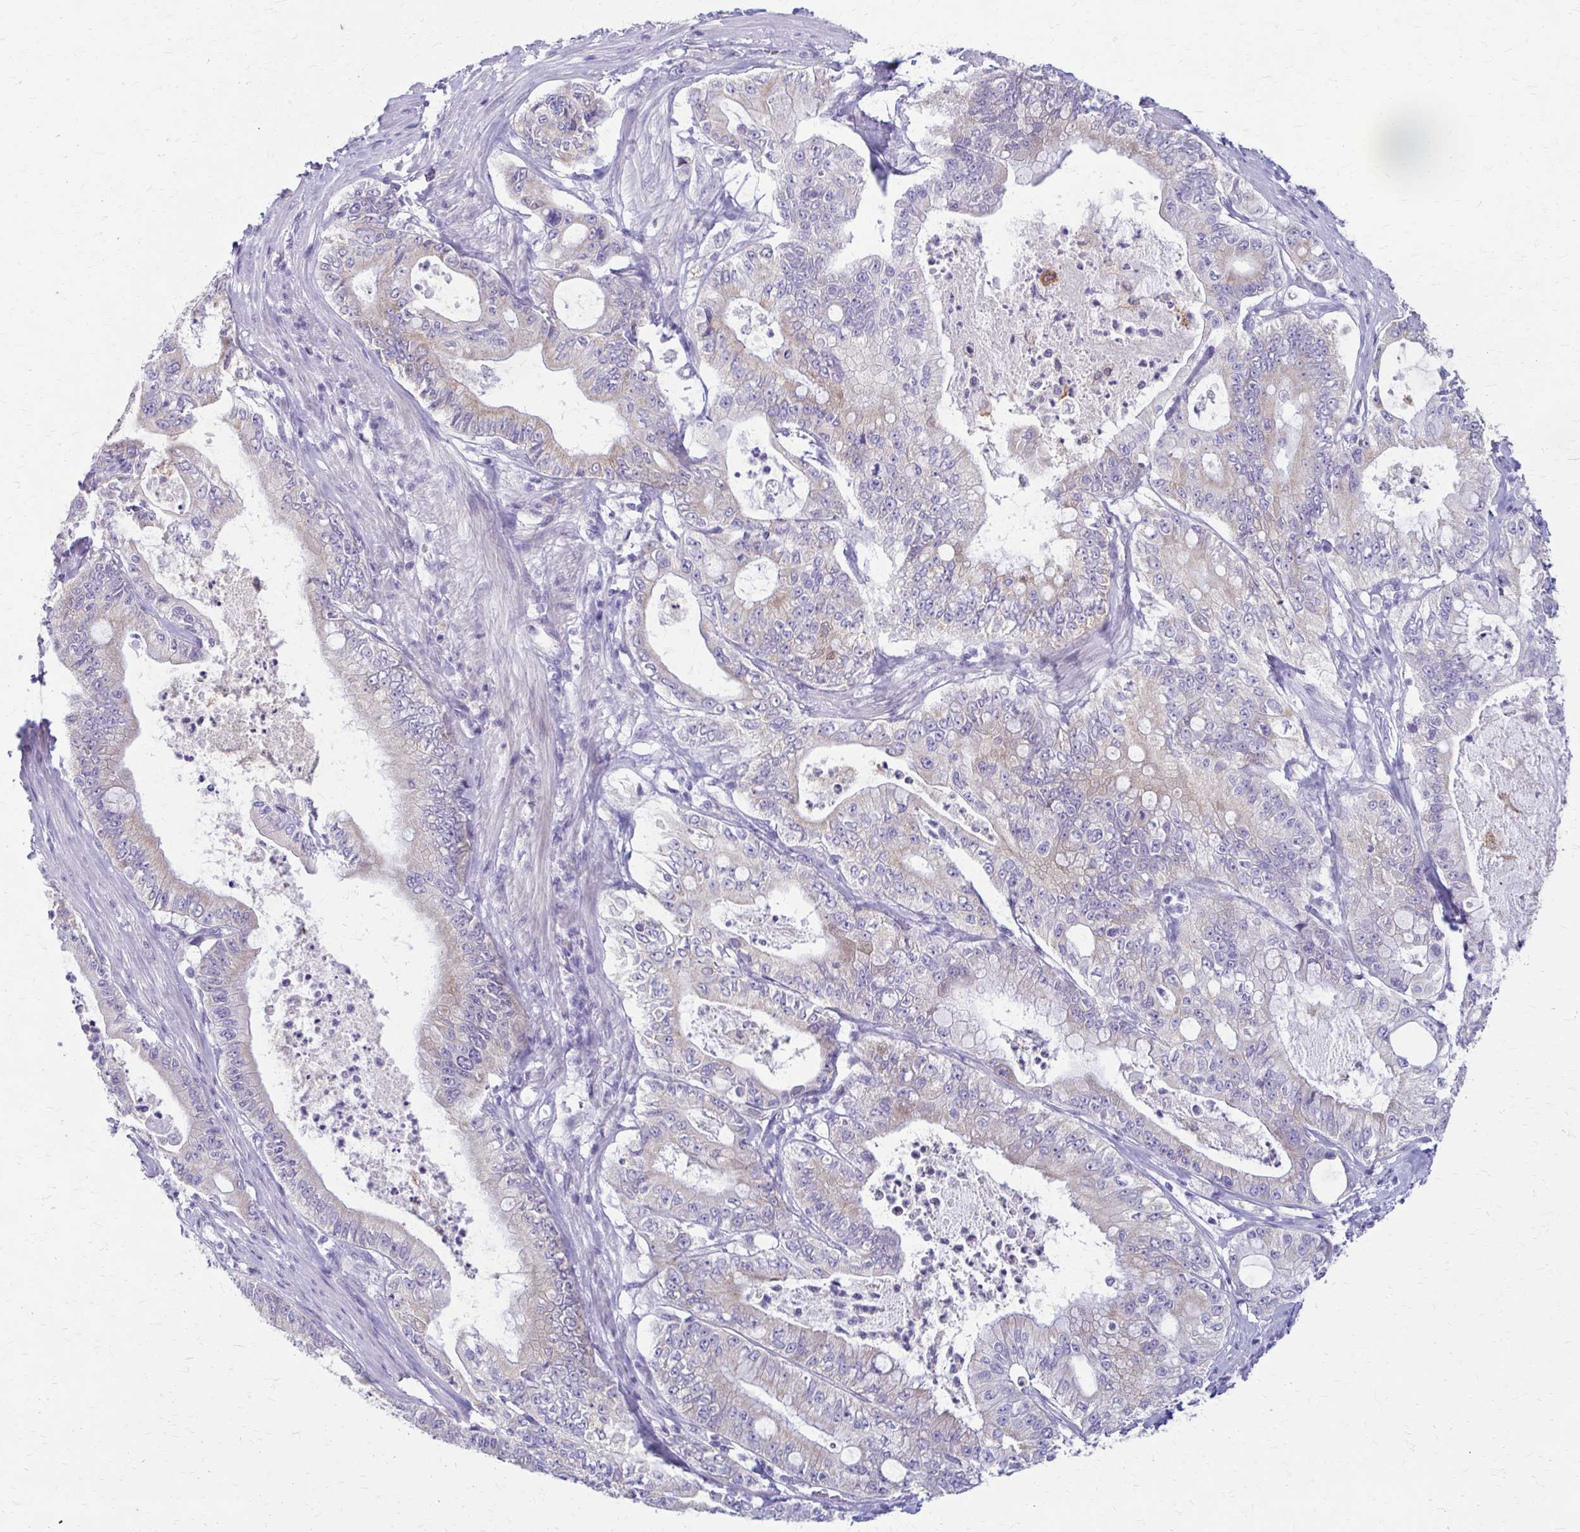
{"staining": {"intensity": "negative", "quantity": "none", "location": "none"}, "tissue": "pancreatic cancer", "cell_type": "Tumor cells", "image_type": "cancer", "snomed": [{"axis": "morphology", "description": "Adenocarcinoma, NOS"}, {"axis": "topography", "description": "Pancreas"}], "caption": "The histopathology image demonstrates no significant expression in tumor cells of pancreatic cancer.", "gene": "SAMD13", "patient": {"sex": "male", "age": 71}}